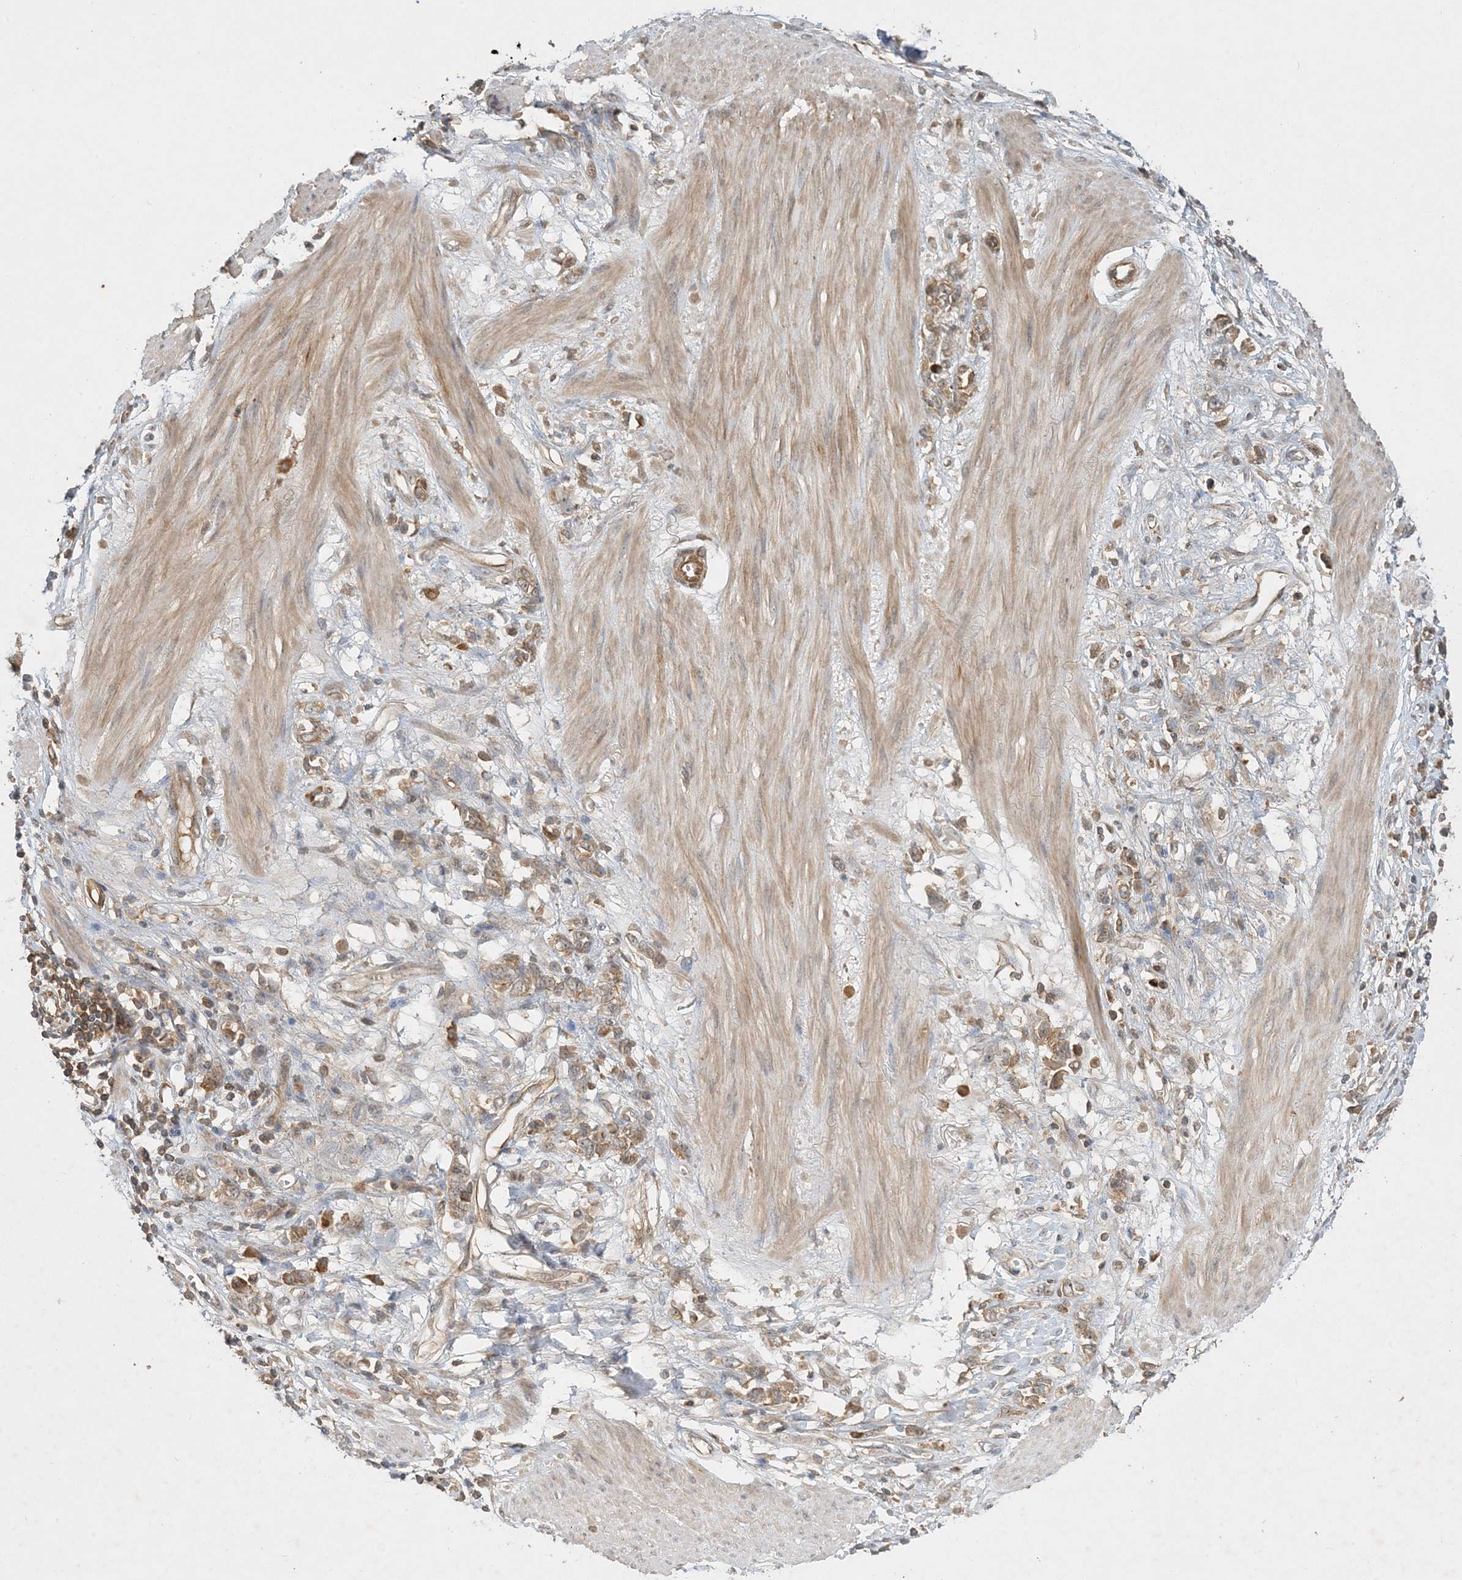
{"staining": {"intensity": "moderate", "quantity": ">75%", "location": "cytoplasmic/membranous"}, "tissue": "stomach cancer", "cell_type": "Tumor cells", "image_type": "cancer", "snomed": [{"axis": "morphology", "description": "Adenocarcinoma, NOS"}, {"axis": "topography", "description": "Stomach"}], "caption": "This image shows immunohistochemistry (IHC) staining of human stomach adenocarcinoma, with medium moderate cytoplasmic/membranous staining in about >75% of tumor cells.", "gene": "ZCCHC4", "patient": {"sex": "female", "age": 76}}